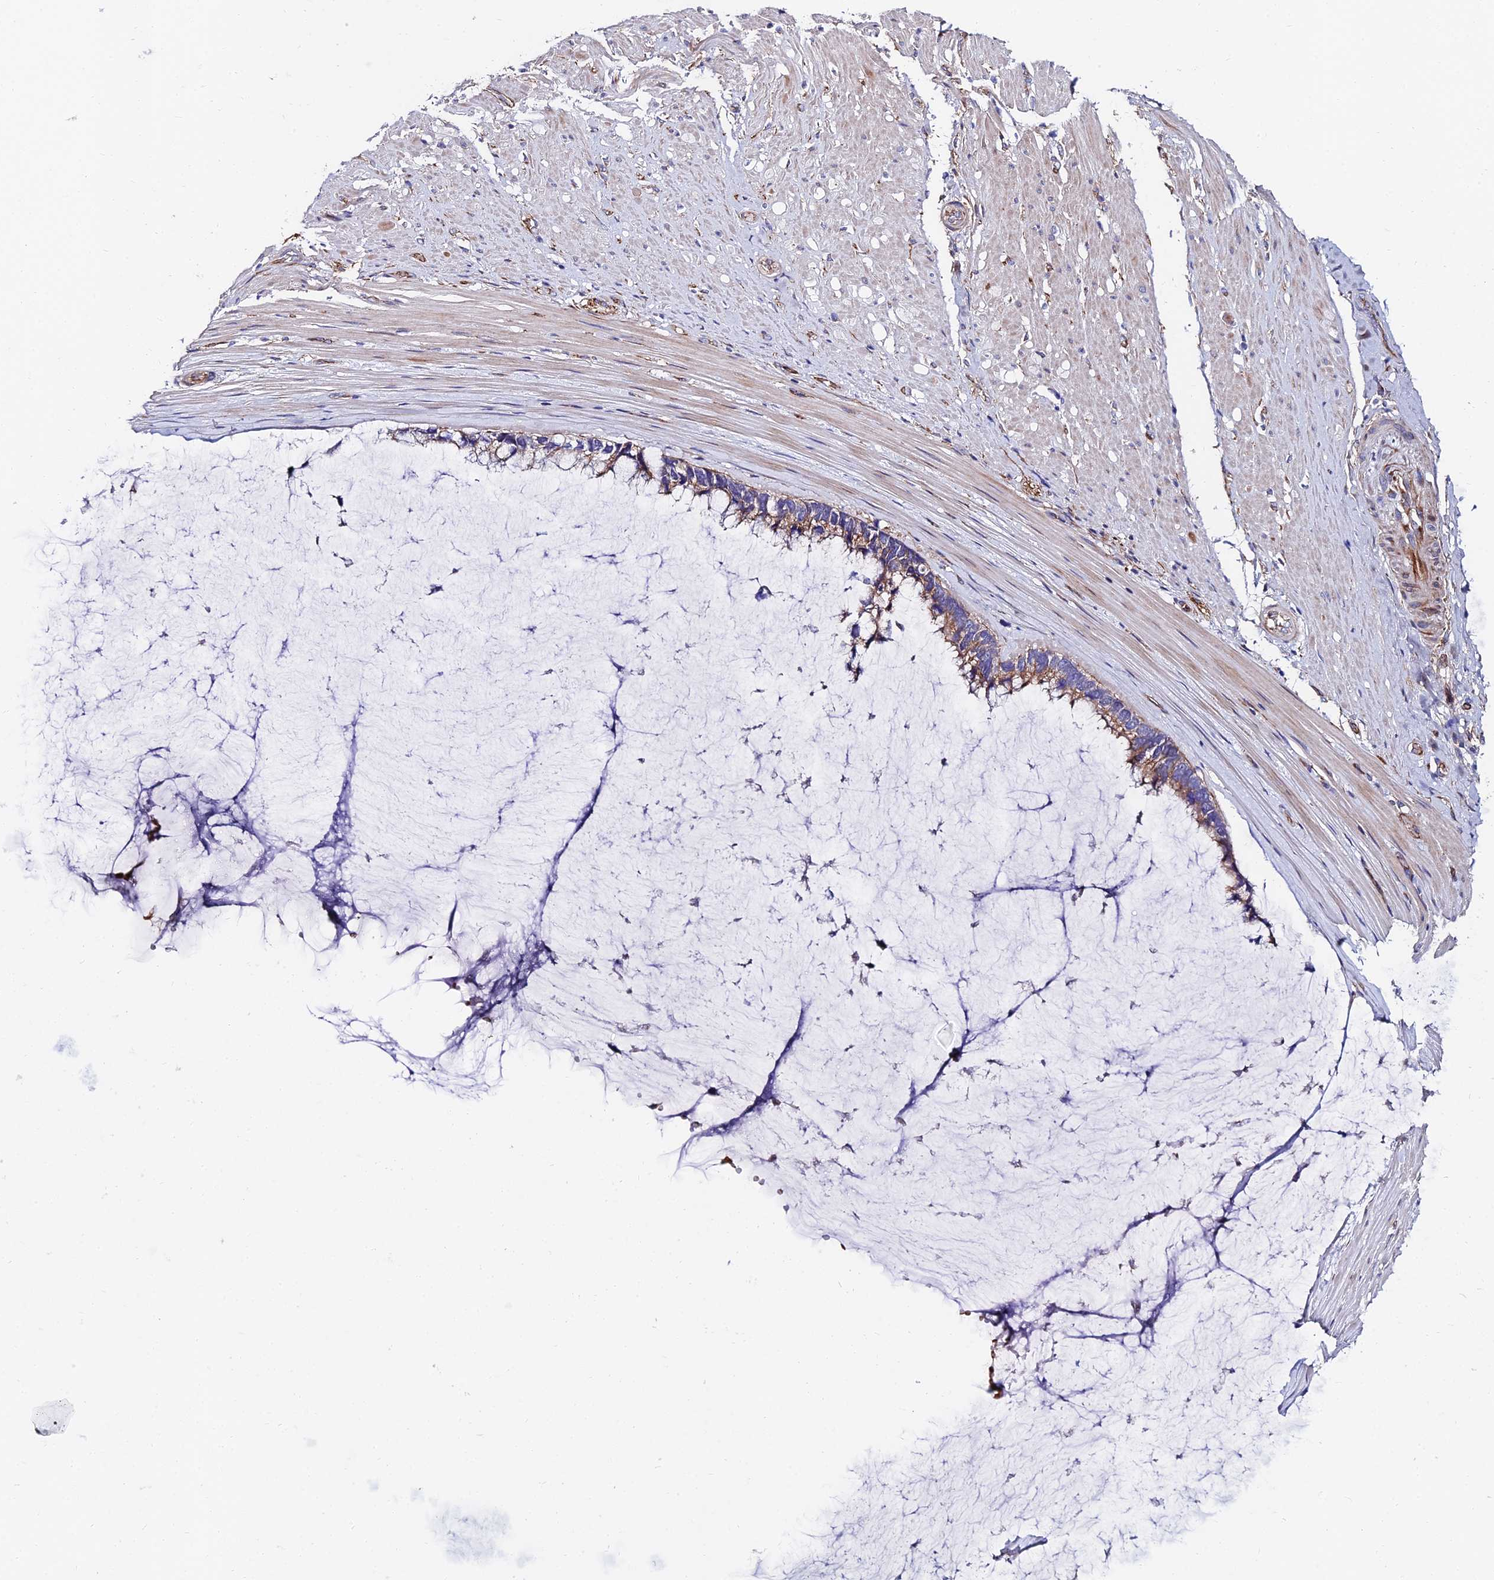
{"staining": {"intensity": "moderate", "quantity": ">75%", "location": "cytoplasmic/membranous"}, "tissue": "ovarian cancer", "cell_type": "Tumor cells", "image_type": "cancer", "snomed": [{"axis": "morphology", "description": "Cystadenocarcinoma, mucinous, NOS"}, {"axis": "topography", "description": "Ovary"}], "caption": "Immunohistochemistry (IHC) staining of ovarian mucinous cystadenocarcinoma, which displays medium levels of moderate cytoplasmic/membranous positivity in about >75% of tumor cells indicating moderate cytoplasmic/membranous protein expression. The staining was performed using DAB (brown) for protein detection and nuclei were counterstained in hematoxylin (blue).", "gene": "ADGRF3", "patient": {"sex": "female", "age": 39}}